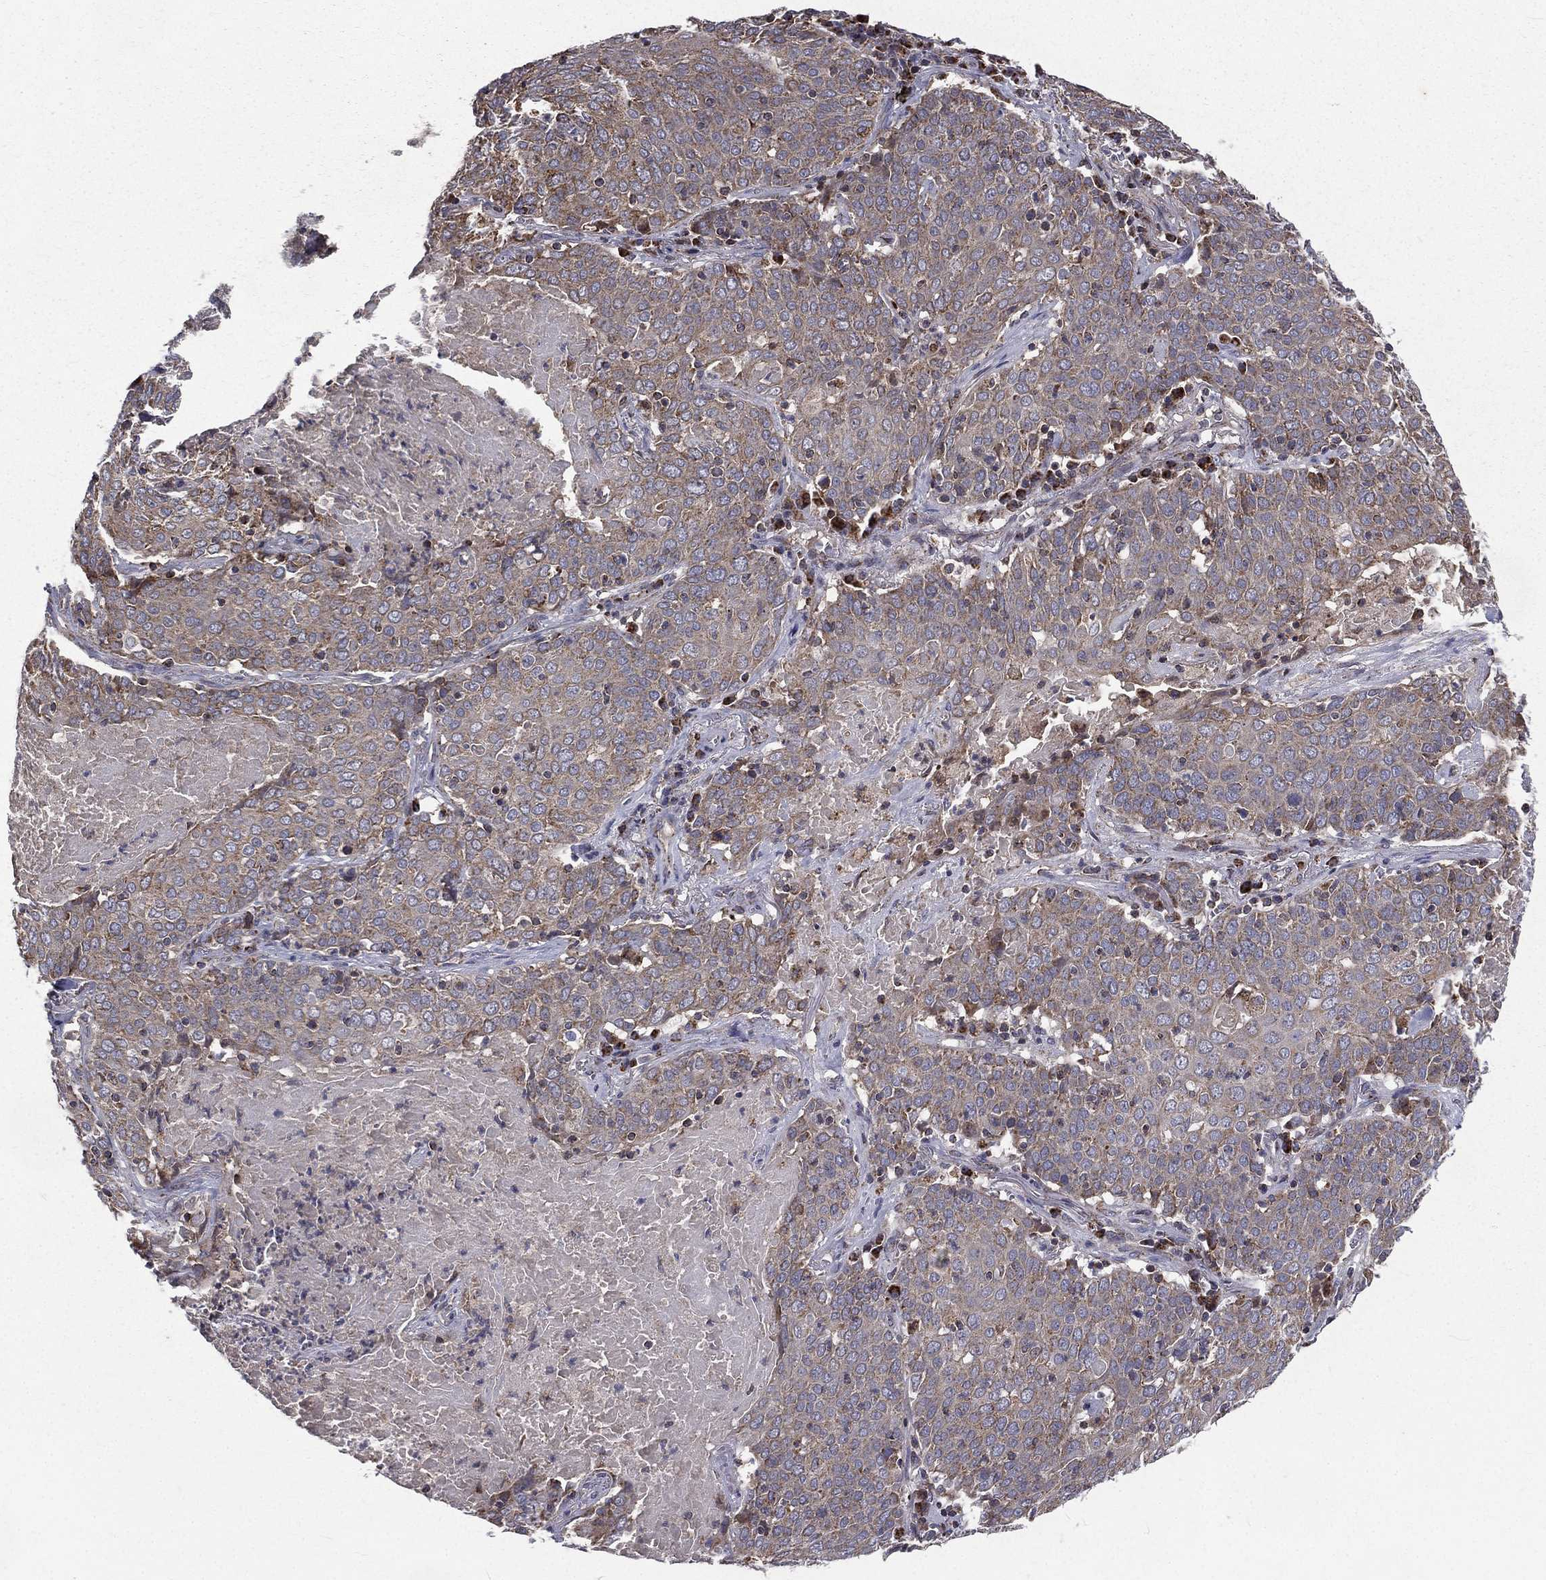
{"staining": {"intensity": "negative", "quantity": "none", "location": "none"}, "tissue": "lung cancer", "cell_type": "Tumor cells", "image_type": "cancer", "snomed": [{"axis": "morphology", "description": "Squamous cell carcinoma, NOS"}, {"axis": "topography", "description": "Lung"}], "caption": "This is an immunohistochemistry (IHC) photomicrograph of human lung cancer (squamous cell carcinoma). There is no staining in tumor cells.", "gene": "GPD1", "patient": {"sex": "male", "age": 82}}